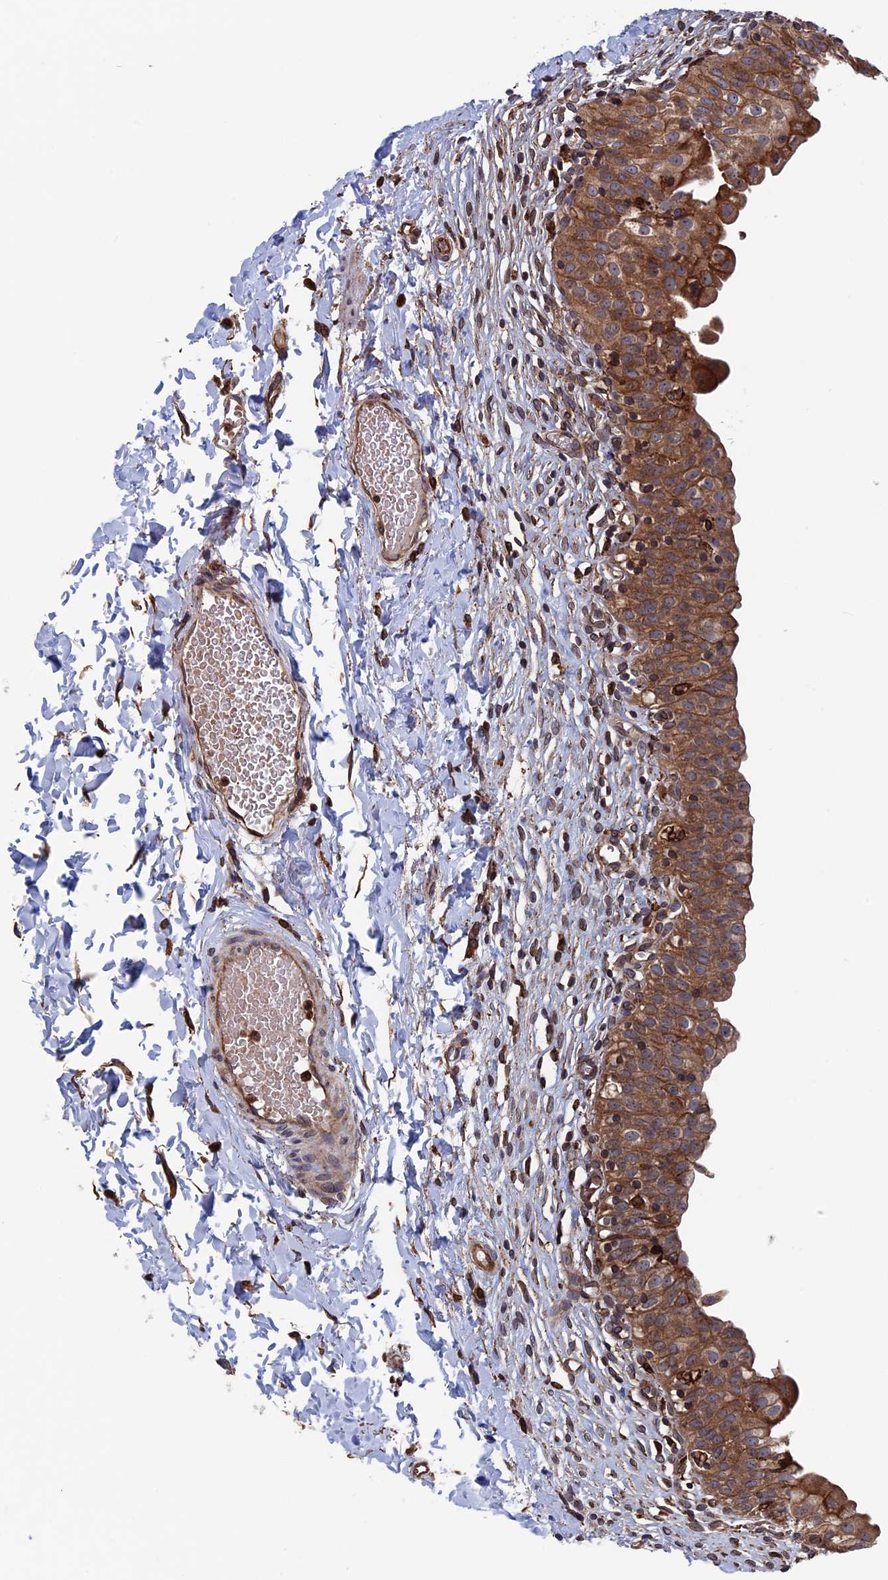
{"staining": {"intensity": "strong", "quantity": ">75%", "location": "cytoplasmic/membranous"}, "tissue": "urinary bladder", "cell_type": "Urothelial cells", "image_type": "normal", "snomed": [{"axis": "morphology", "description": "Normal tissue, NOS"}, {"axis": "topography", "description": "Urinary bladder"}], "caption": "The micrograph exhibits staining of normal urinary bladder, revealing strong cytoplasmic/membranous protein positivity (brown color) within urothelial cells. The staining is performed using DAB (3,3'-diaminobenzidine) brown chromogen to label protein expression. The nuclei are counter-stained blue using hematoxylin.", "gene": "RPUSD1", "patient": {"sex": "male", "age": 55}}